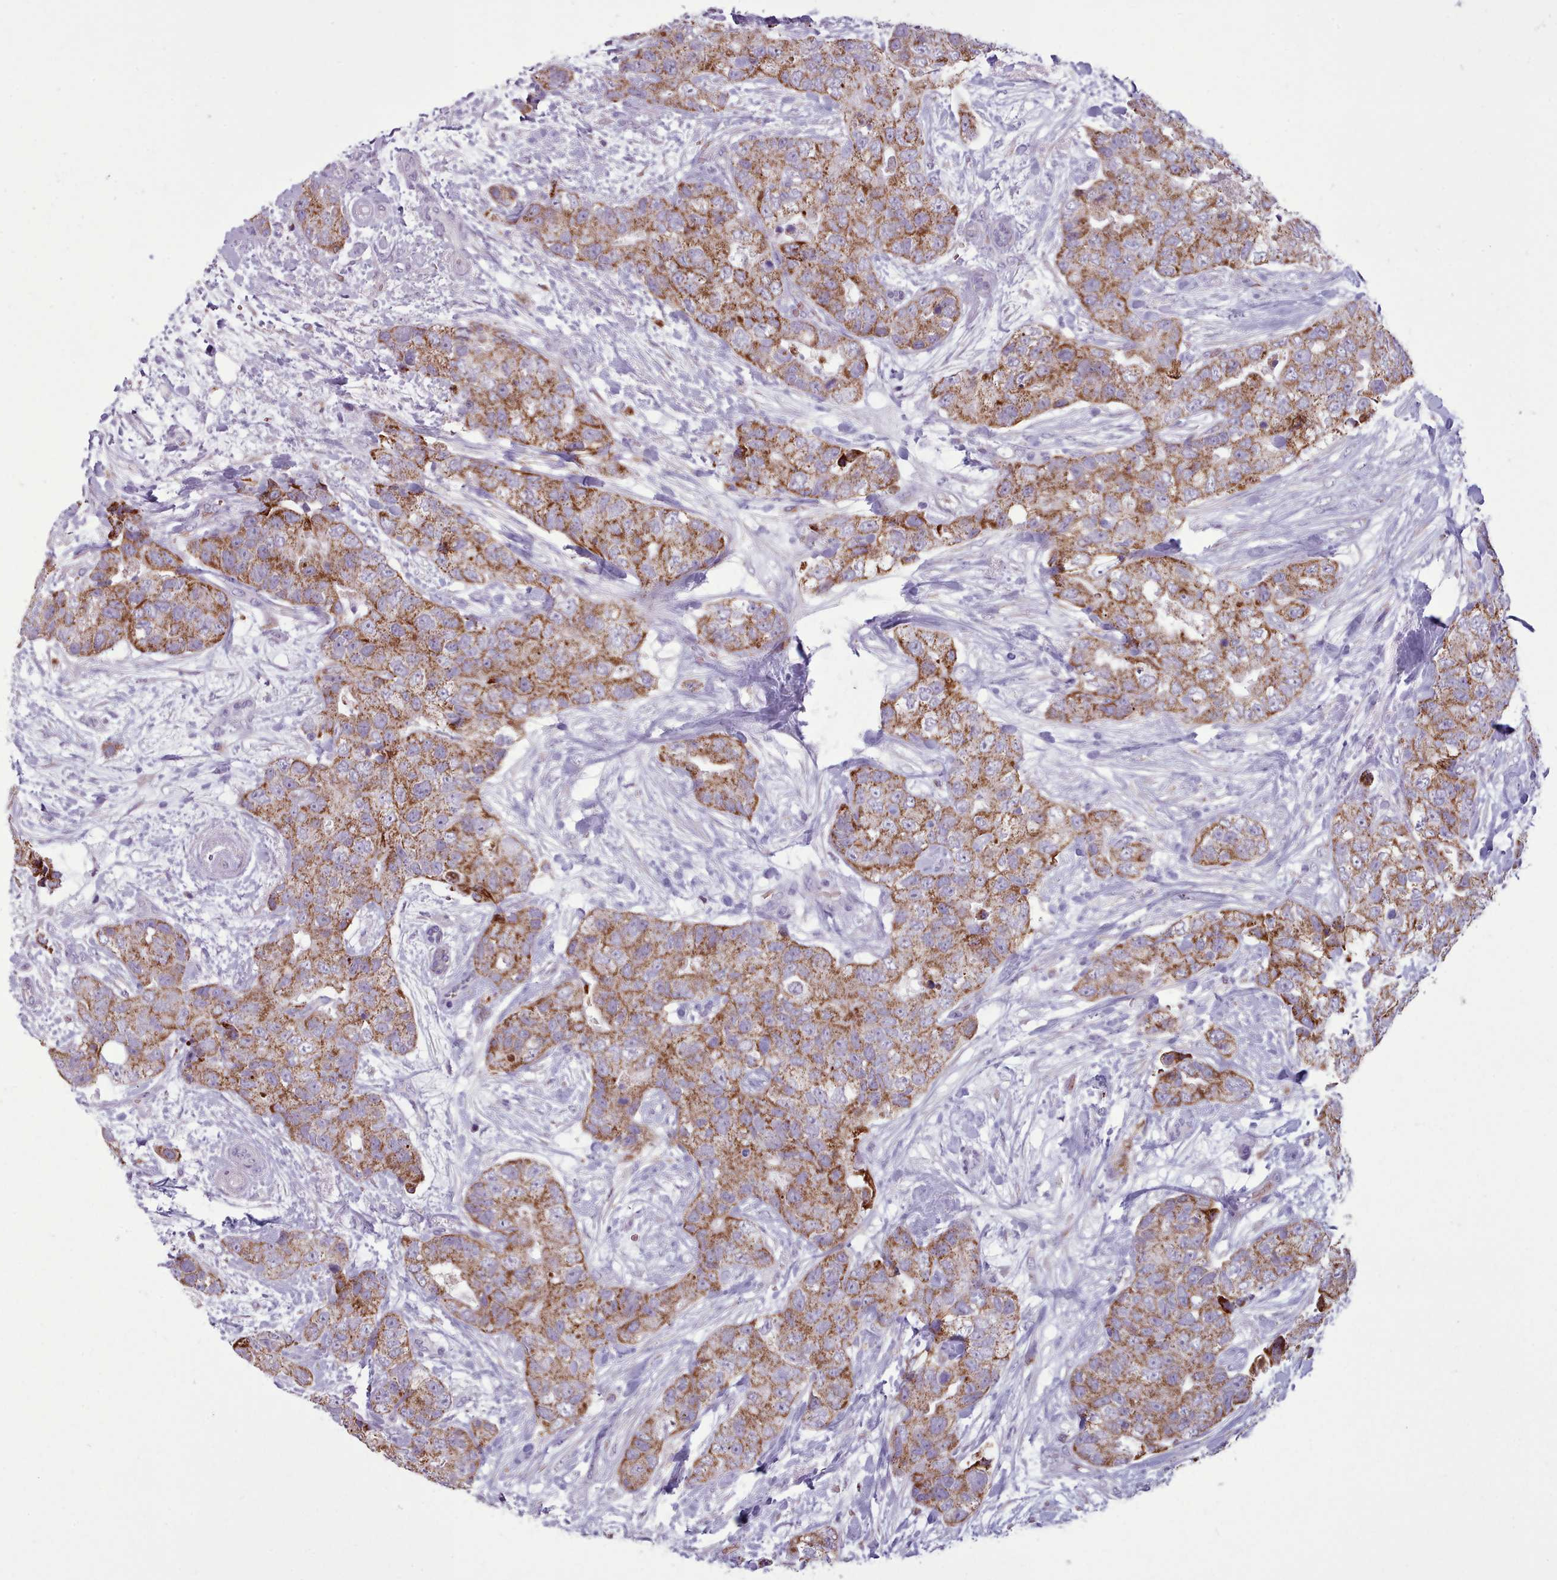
{"staining": {"intensity": "moderate", "quantity": ">75%", "location": "cytoplasmic/membranous"}, "tissue": "breast cancer", "cell_type": "Tumor cells", "image_type": "cancer", "snomed": [{"axis": "morphology", "description": "Duct carcinoma"}, {"axis": "topography", "description": "Breast"}], "caption": "Protein staining of breast cancer (intraductal carcinoma) tissue displays moderate cytoplasmic/membranous positivity in approximately >75% of tumor cells.", "gene": "AK4", "patient": {"sex": "female", "age": 62}}